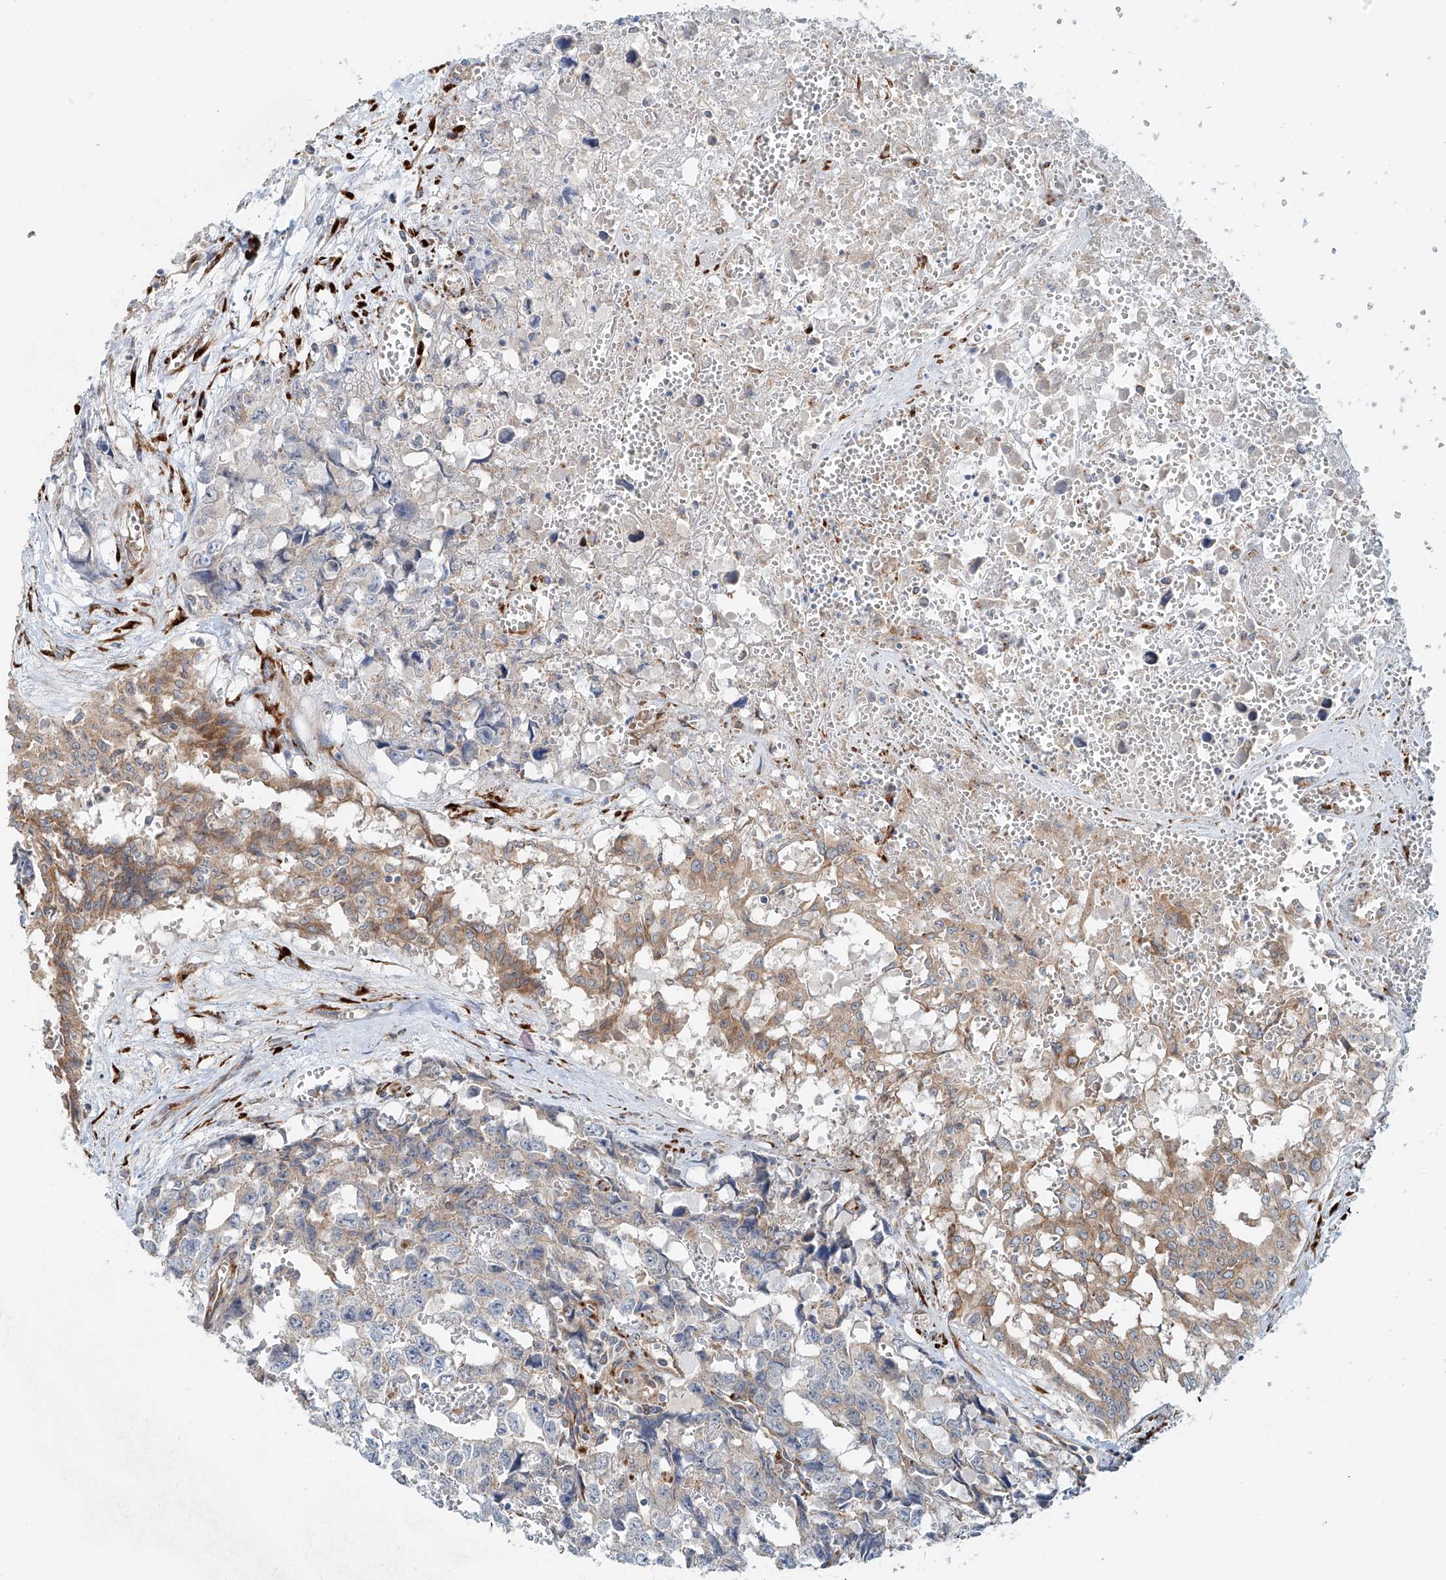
{"staining": {"intensity": "moderate", "quantity": "<25%", "location": "cytoplasmic/membranous"}, "tissue": "testis cancer", "cell_type": "Tumor cells", "image_type": "cancer", "snomed": [{"axis": "morphology", "description": "Carcinoma, Embryonal, NOS"}, {"axis": "topography", "description": "Testis"}], "caption": "Testis cancer (embryonal carcinoma) was stained to show a protein in brown. There is low levels of moderate cytoplasmic/membranous positivity in approximately <25% of tumor cells.", "gene": "SNAP29", "patient": {"sex": "male", "age": 31}}